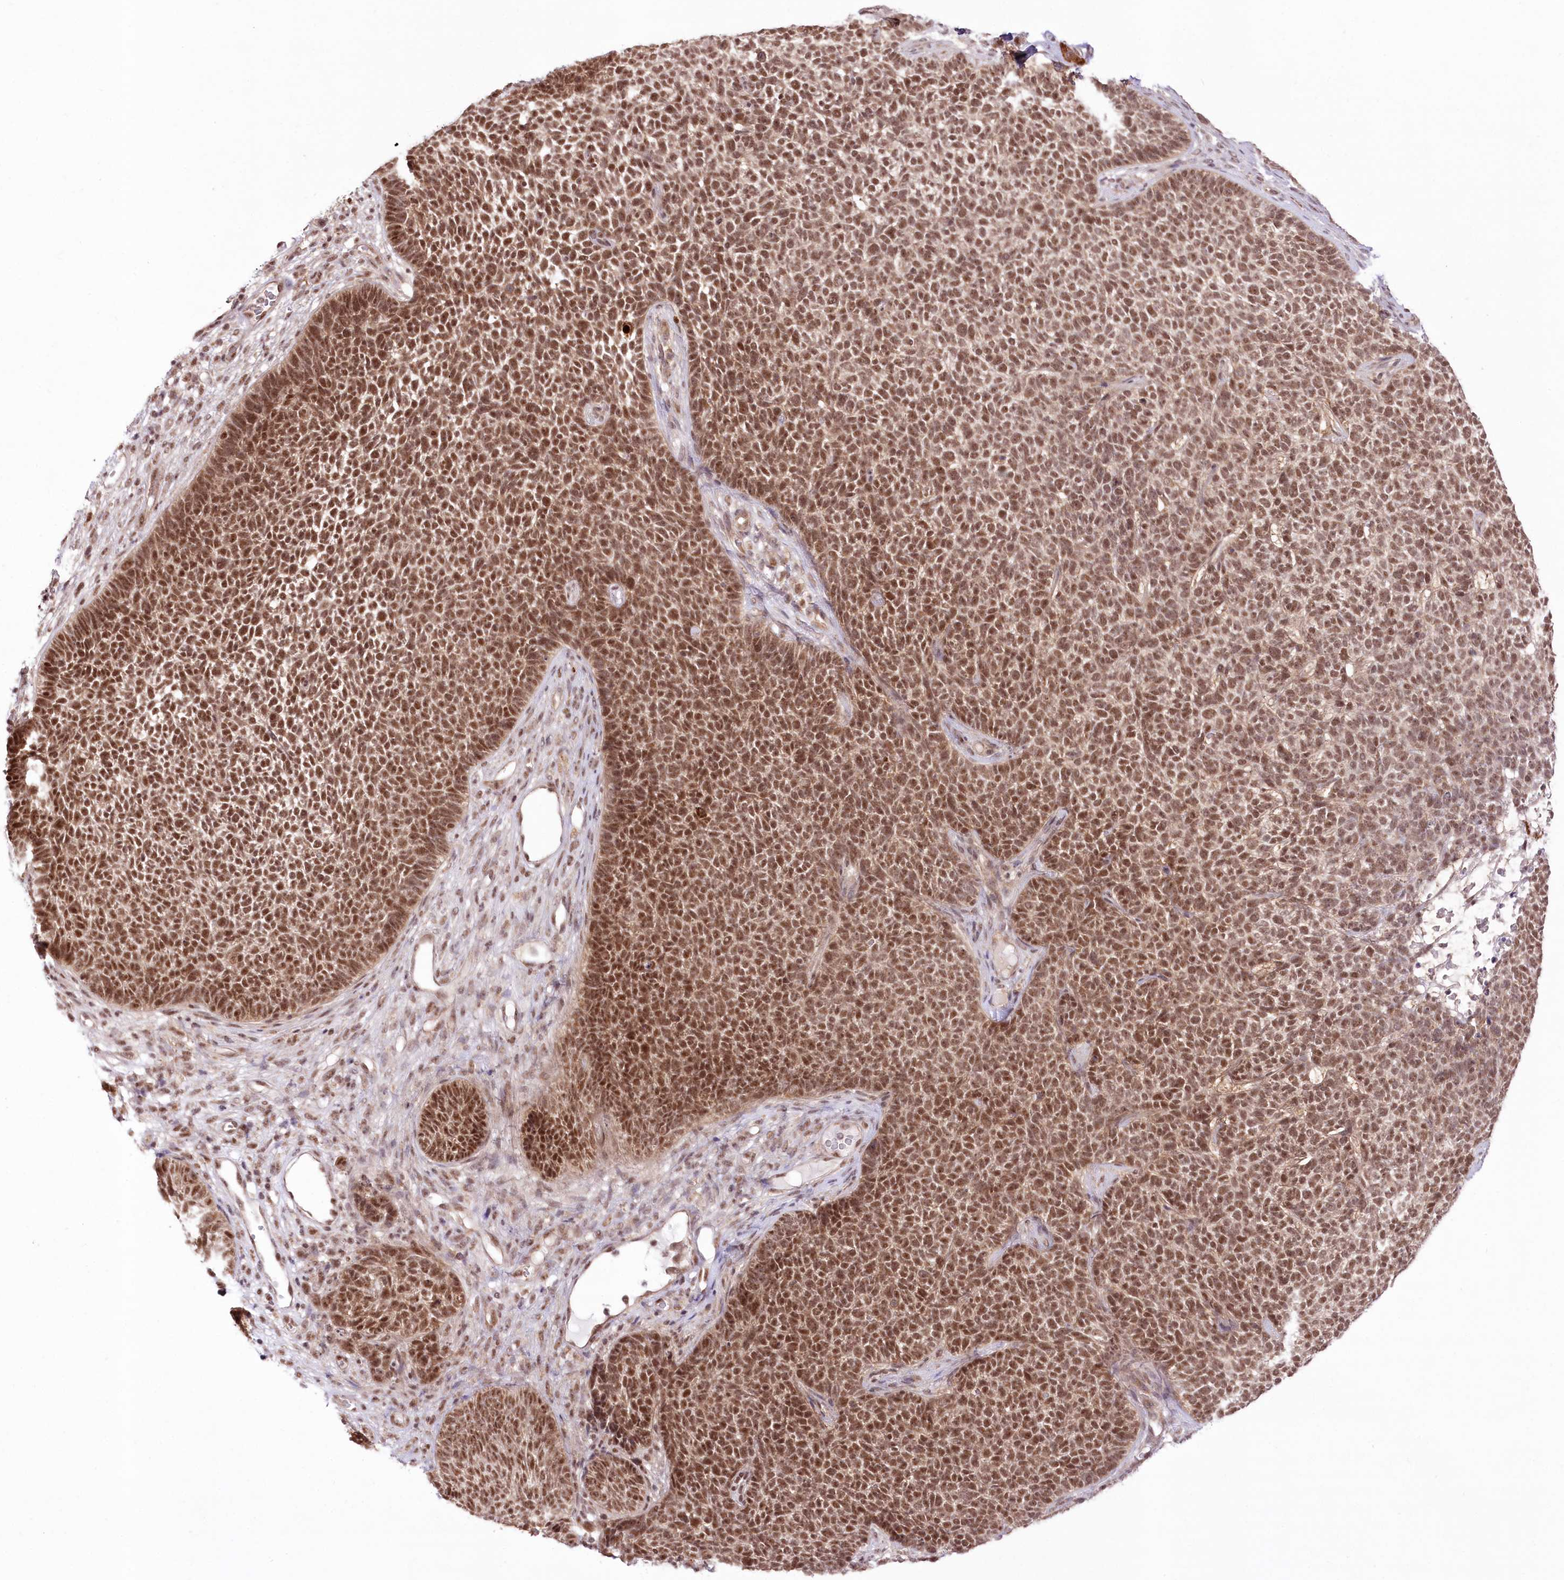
{"staining": {"intensity": "moderate", "quantity": ">75%", "location": "nuclear"}, "tissue": "skin cancer", "cell_type": "Tumor cells", "image_type": "cancer", "snomed": [{"axis": "morphology", "description": "Basal cell carcinoma"}, {"axis": "topography", "description": "Skin"}], "caption": "Basal cell carcinoma (skin) stained for a protein (brown) demonstrates moderate nuclear positive positivity in approximately >75% of tumor cells.", "gene": "ZMAT2", "patient": {"sex": "female", "age": 84}}